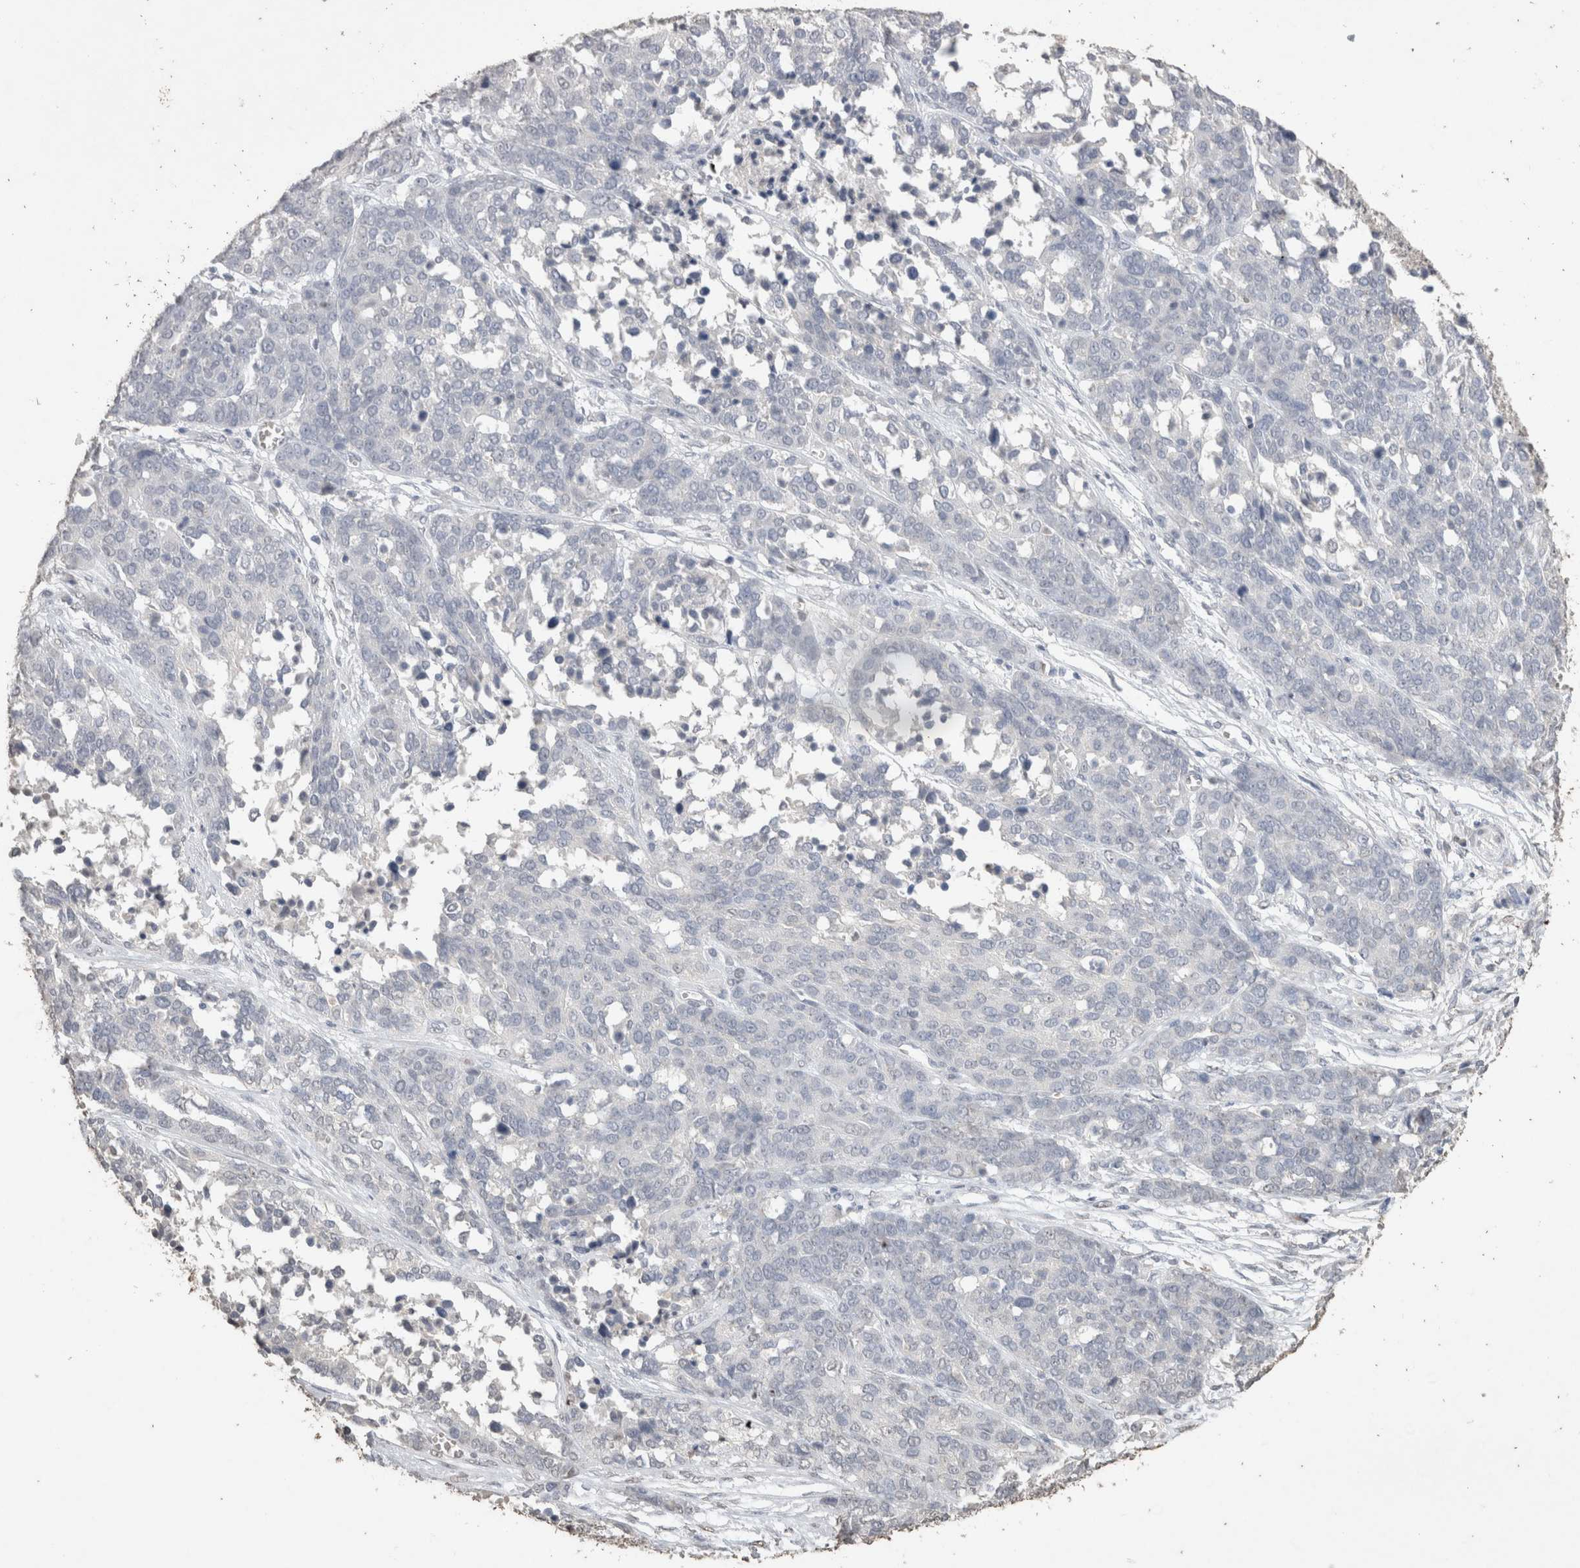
{"staining": {"intensity": "negative", "quantity": "none", "location": "none"}, "tissue": "ovarian cancer", "cell_type": "Tumor cells", "image_type": "cancer", "snomed": [{"axis": "morphology", "description": "Cystadenocarcinoma, serous, NOS"}, {"axis": "topography", "description": "Ovary"}], "caption": "The histopathology image reveals no significant positivity in tumor cells of ovarian cancer (serous cystadenocarcinoma).", "gene": "LGALS2", "patient": {"sex": "female", "age": 44}}